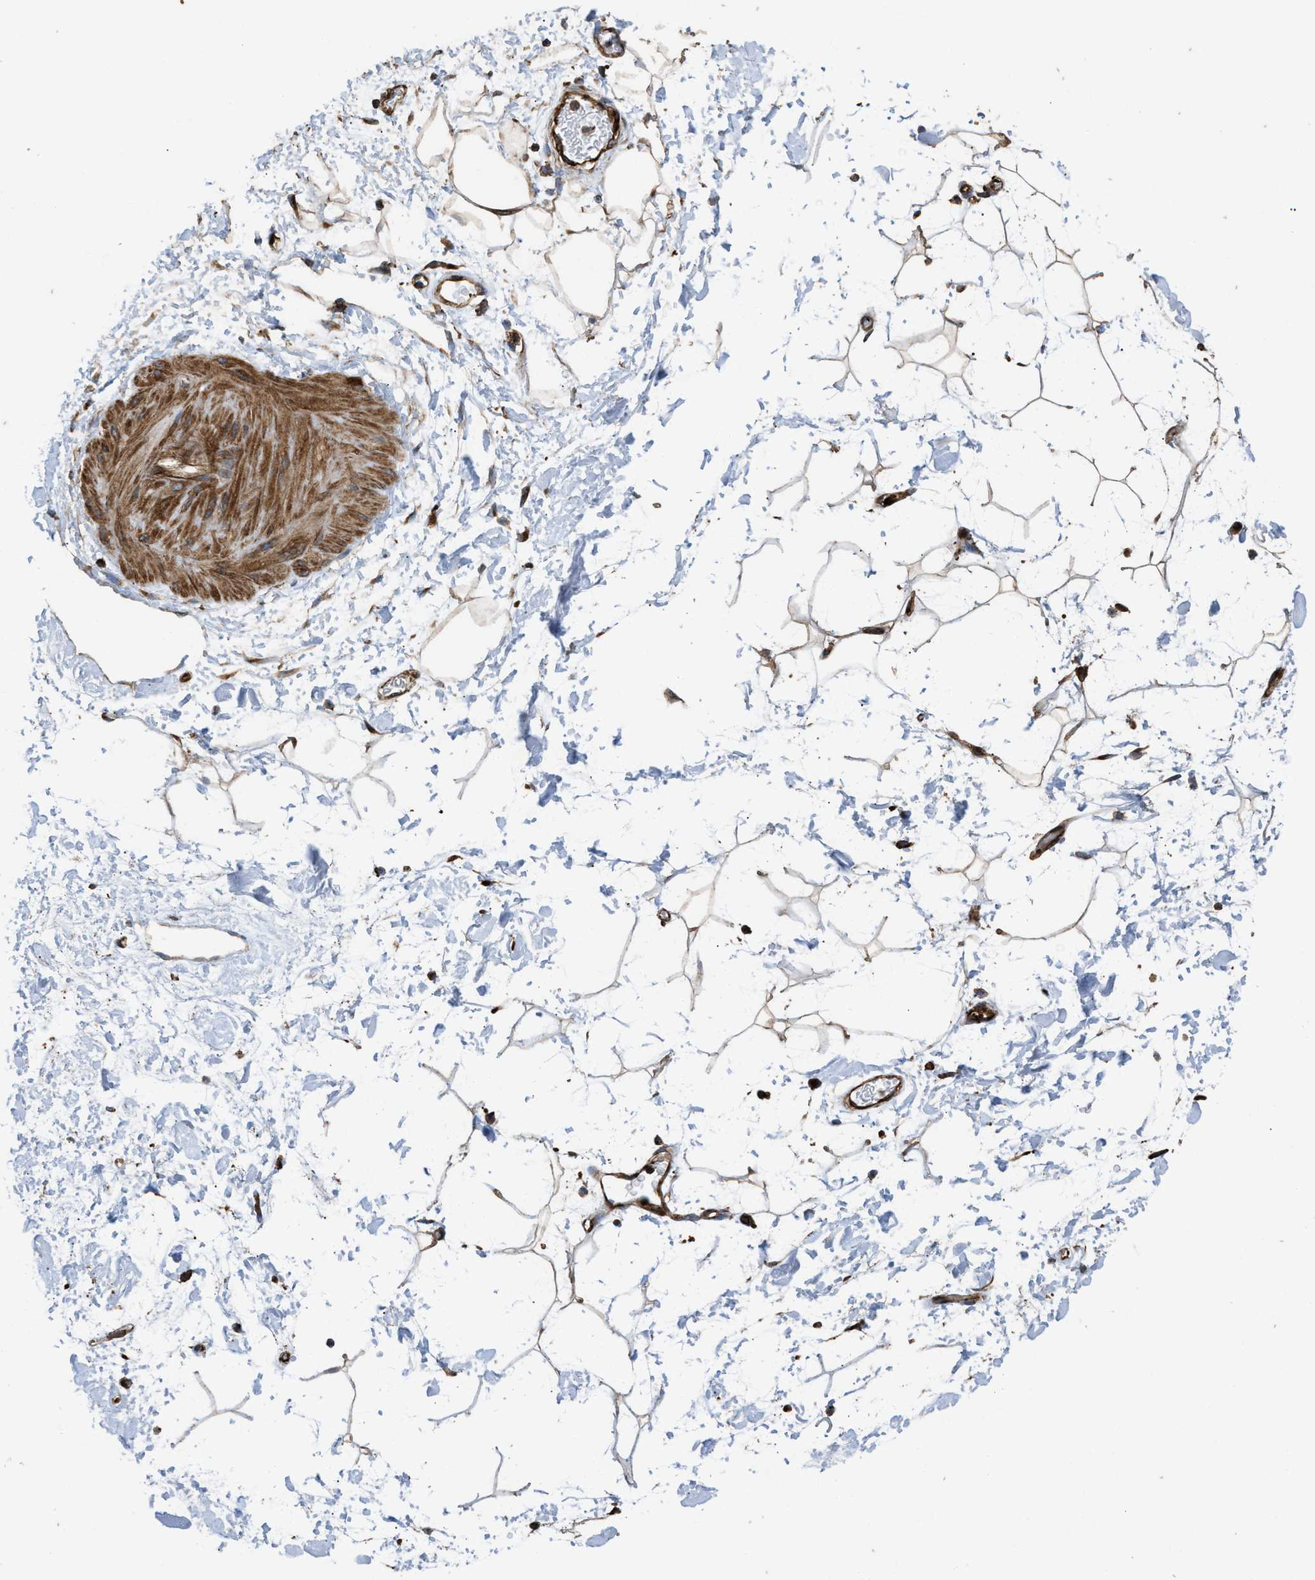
{"staining": {"intensity": "moderate", "quantity": "25%-75%", "location": "cytoplasmic/membranous"}, "tissue": "adipose tissue", "cell_type": "Adipocytes", "image_type": "normal", "snomed": [{"axis": "morphology", "description": "Normal tissue, NOS"}, {"axis": "topography", "description": "Soft tissue"}], "caption": "About 25%-75% of adipocytes in normal human adipose tissue demonstrate moderate cytoplasmic/membranous protein positivity as visualized by brown immunohistochemical staining.", "gene": "EGLN1", "patient": {"sex": "male", "age": 72}}